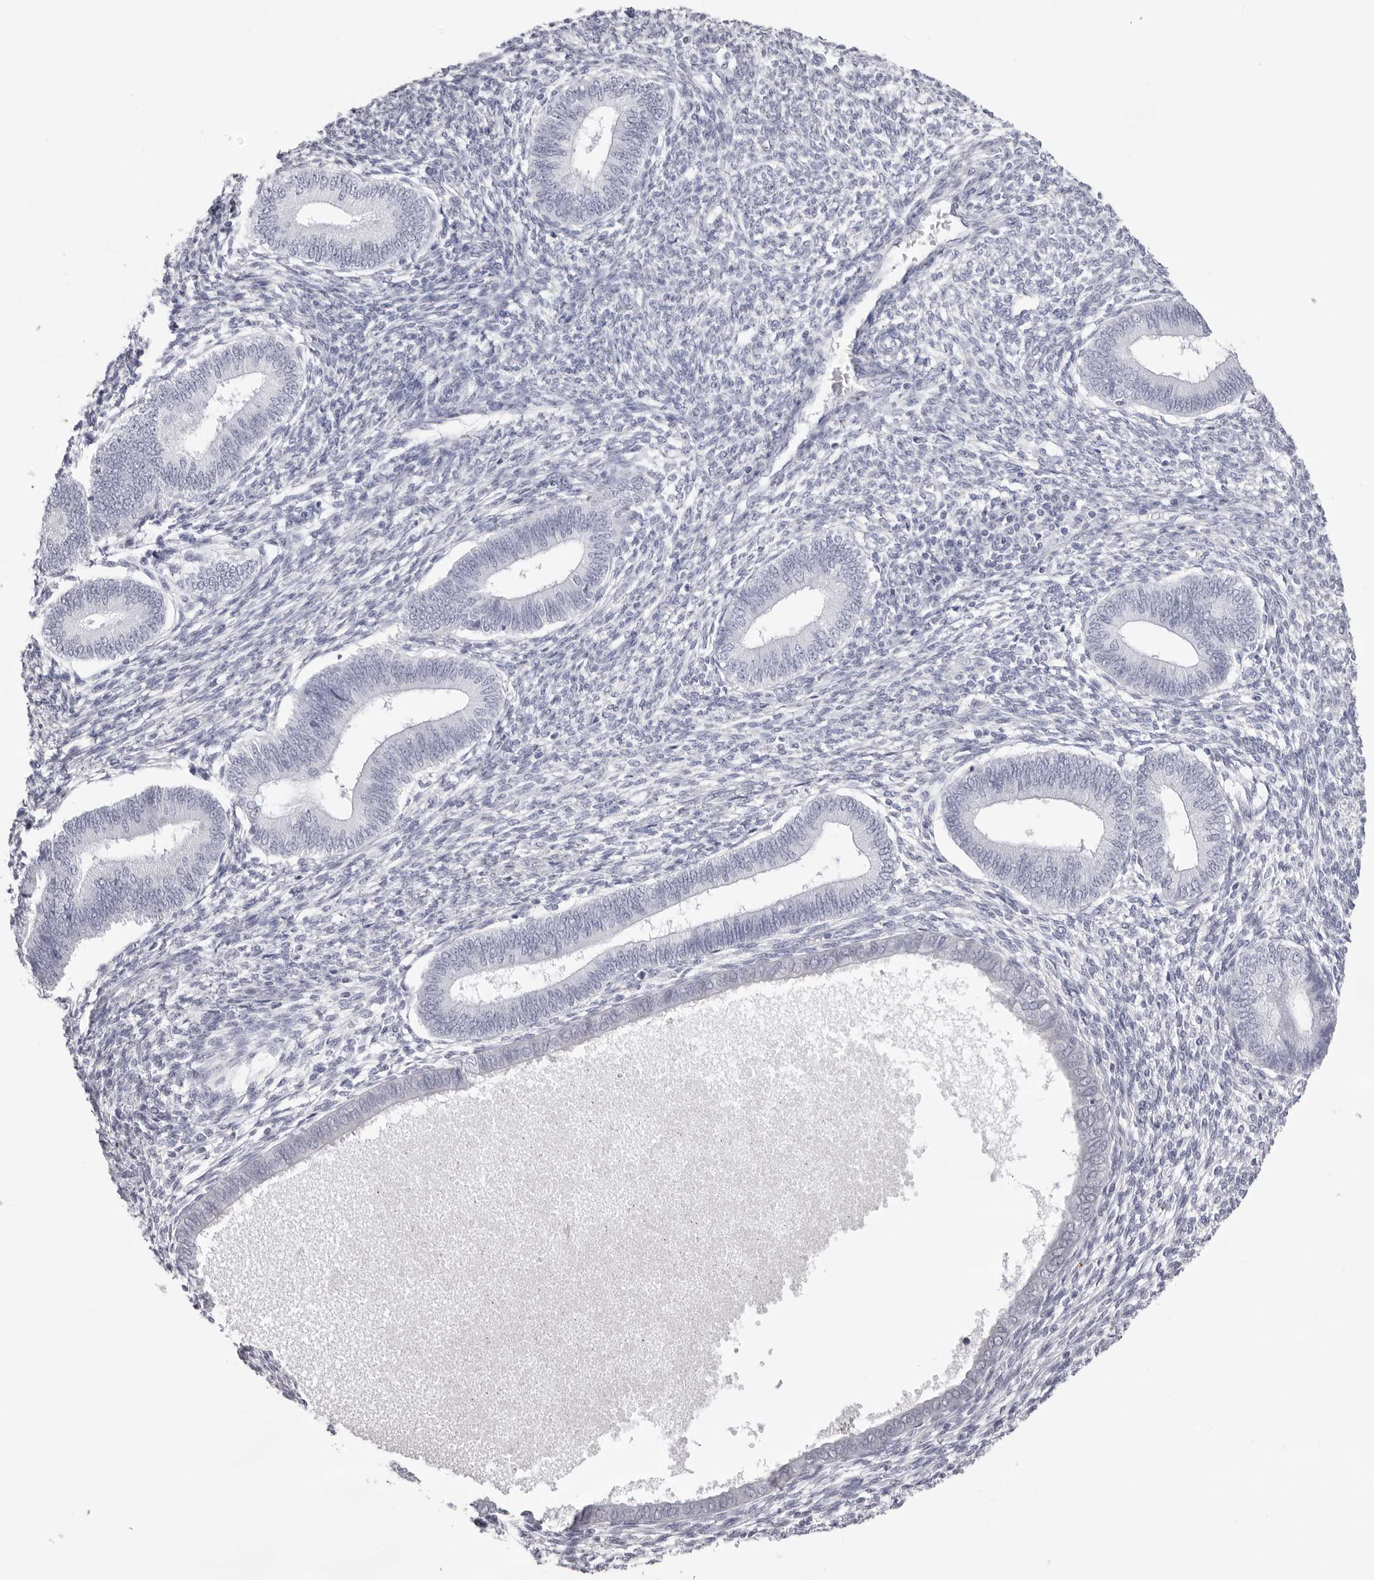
{"staining": {"intensity": "negative", "quantity": "none", "location": "none"}, "tissue": "endometrium", "cell_type": "Cells in endometrial stroma", "image_type": "normal", "snomed": [{"axis": "morphology", "description": "Normal tissue, NOS"}, {"axis": "topography", "description": "Endometrium"}], "caption": "Unremarkable endometrium was stained to show a protein in brown. There is no significant expression in cells in endometrial stroma.", "gene": "INSL3", "patient": {"sex": "female", "age": 46}}